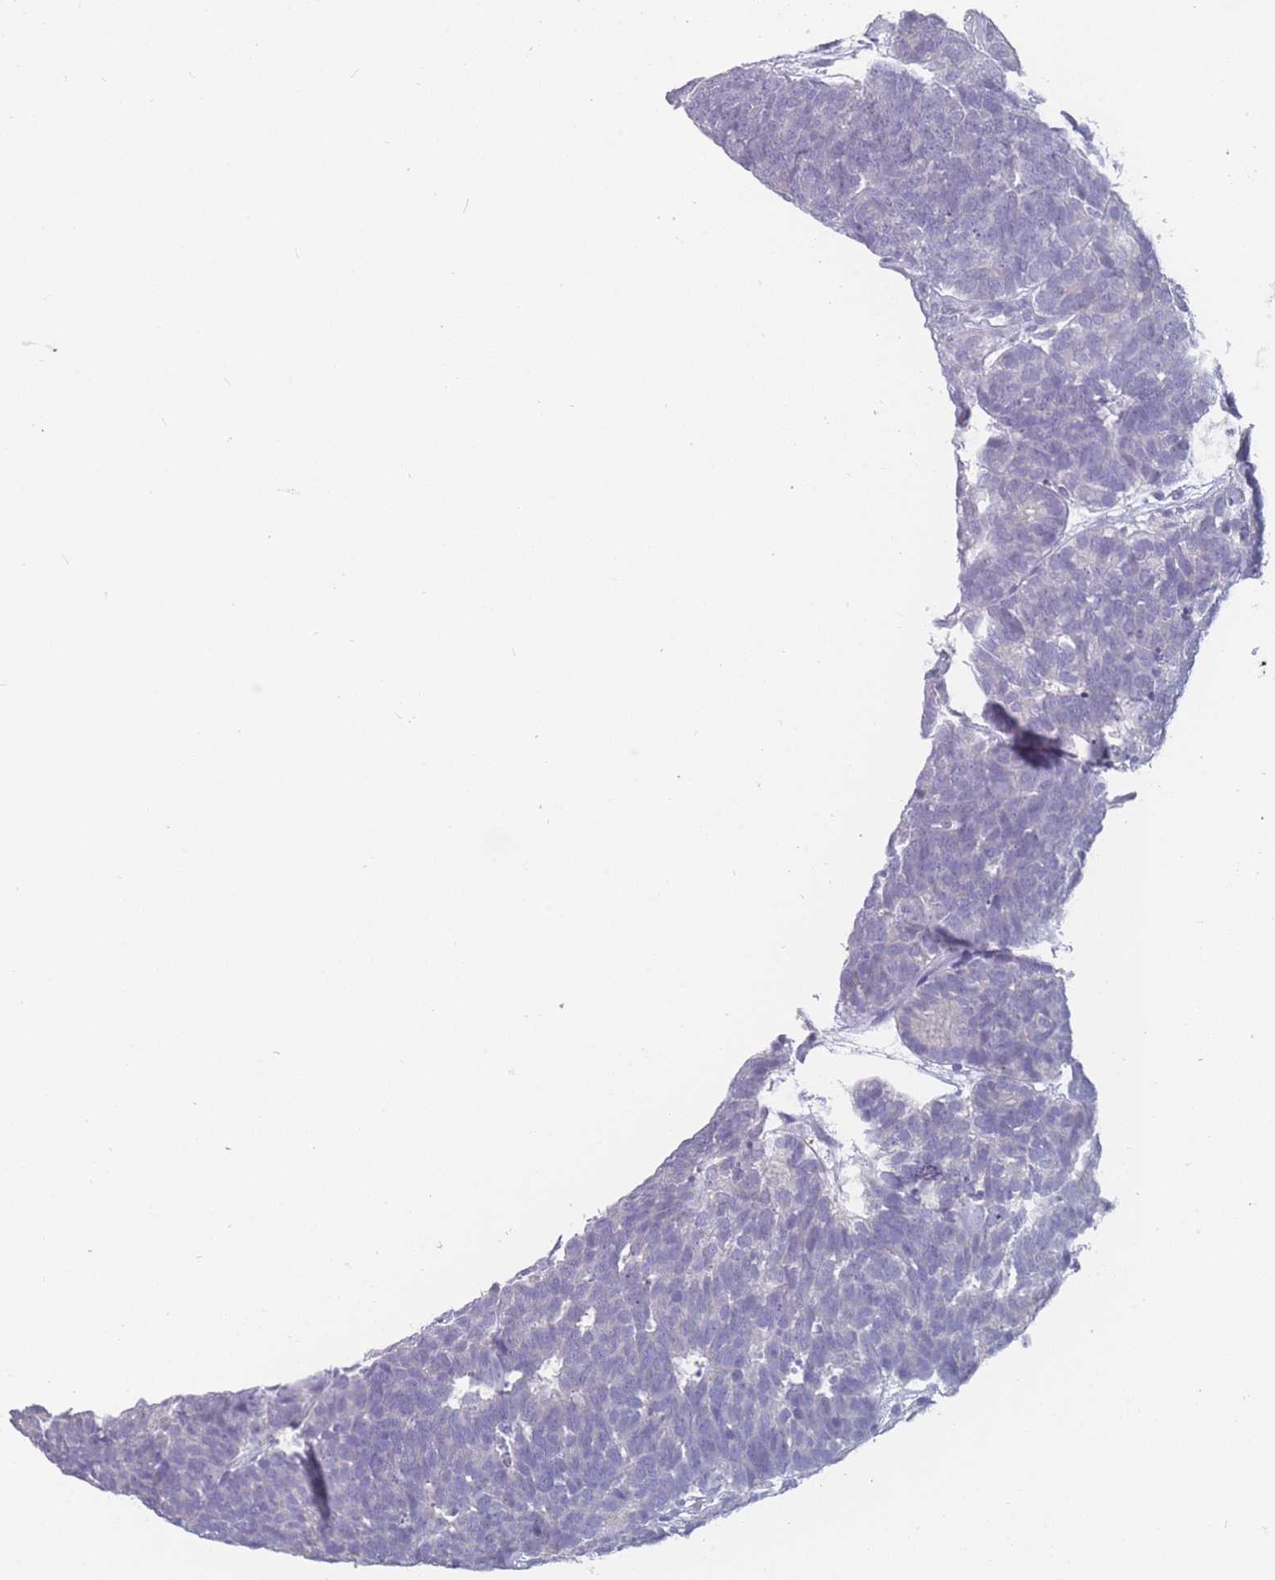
{"staining": {"intensity": "negative", "quantity": "none", "location": "none"}, "tissue": "head and neck cancer", "cell_type": "Tumor cells", "image_type": "cancer", "snomed": [{"axis": "morphology", "description": "Adenocarcinoma, NOS"}, {"axis": "topography", "description": "Head-Neck"}], "caption": "IHC photomicrograph of human head and neck adenocarcinoma stained for a protein (brown), which displays no positivity in tumor cells.", "gene": "CYP51A1", "patient": {"sex": "female", "age": 81}}